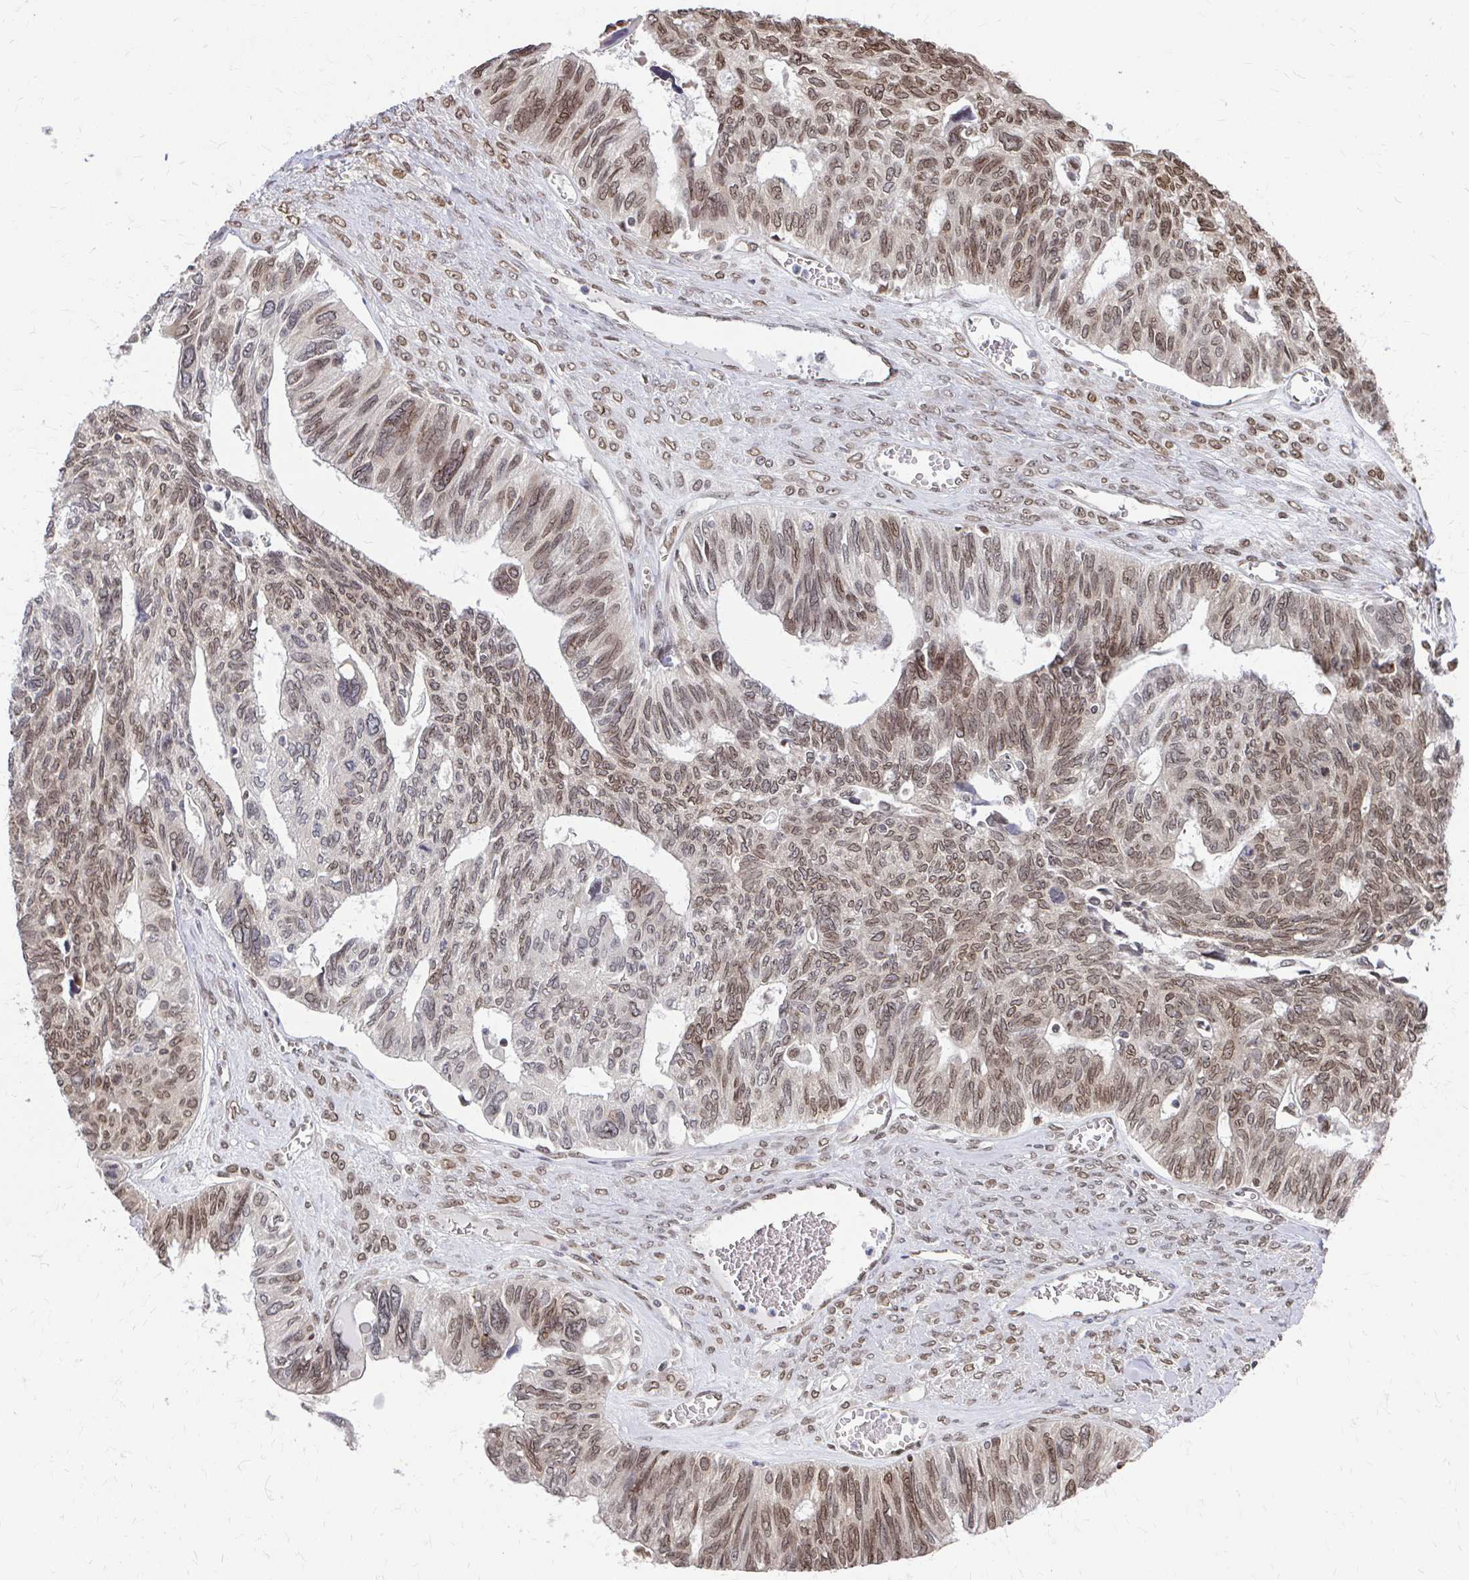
{"staining": {"intensity": "moderate", "quantity": "25%-75%", "location": "cytoplasmic/membranous,nuclear"}, "tissue": "ovarian cancer", "cell_type": "Tumor cells", "image_type": "cancer", "snomed": [{"axis": "morphology", "description": "Cystadenocarcinoma, serous, NOS"}, {"axis": "topography", "description": "Ovary"}], "caption": "Immunohistochemistry of human ovarian cancer (serous cystadenocarcinoma) exhibits medium levels of moderate cytoplasmic/membranous and nuclear expression in about 25%-75% of tumor cells. (DAB = brown stain, brightfield microscopy at high magnification).", "gene": "XPO1", "patient": {"sex": "female", "age": 79}}